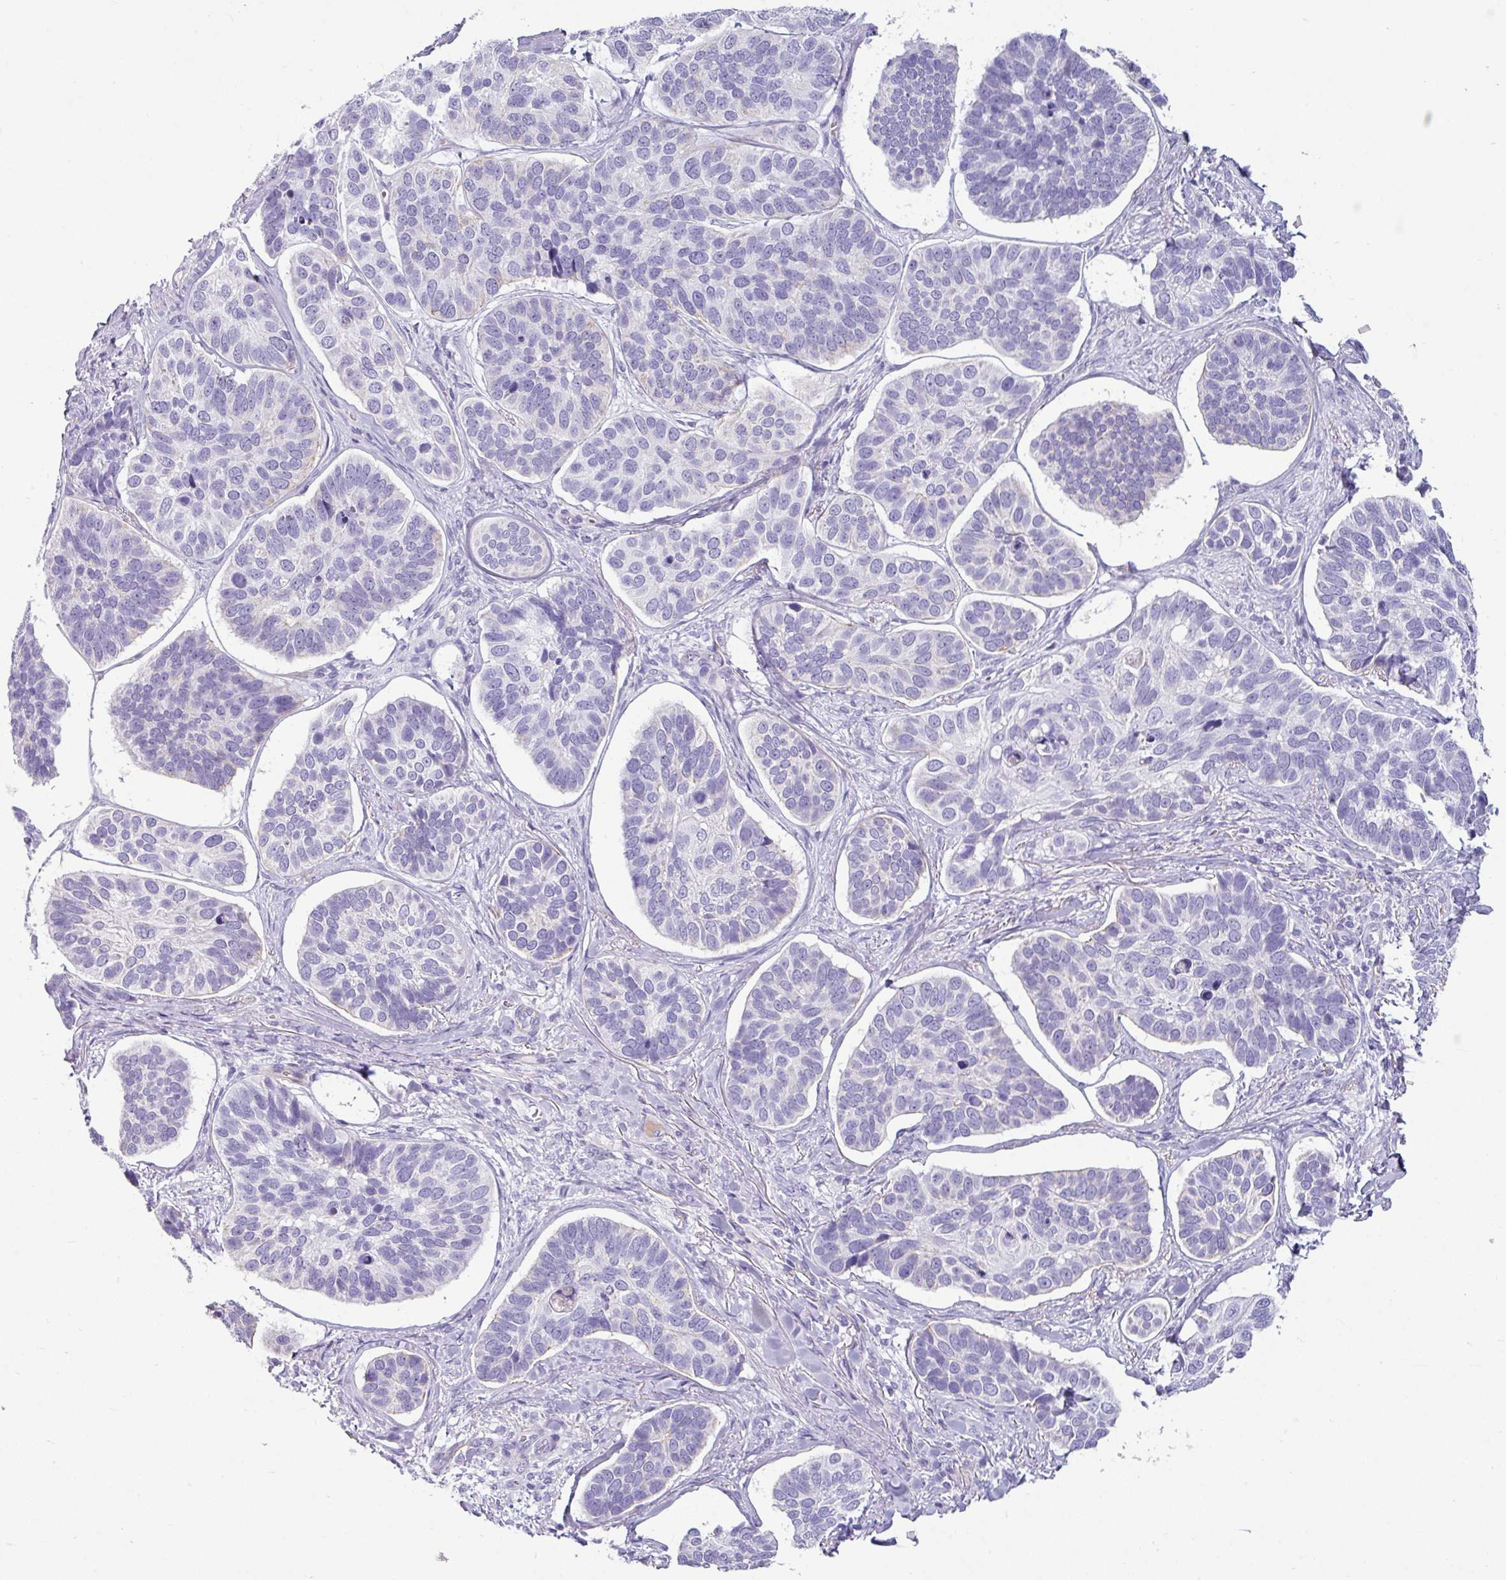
{"staining": {"intensity": "negative", "quantity": "none", "location": "none"}, "tissue": "skin cancer", "cell_type": "Tumor cells", "image_type": "cancer", "snomed": [{"axis": "morphology", "description": "Basal cell carcinoma"}, {"axis": "topography", "description": "Skin"}], "caption": "This is a histopathology image of immunohistochemistry staining of skin cancer (basal cell carcinoma), which shows no staining in tumor cells. The staining is performed using DAB brown chromogen with nuclei counter-stained in using hematoxylin.", "gene": "VCX2", "patient": {"sex": "male", "age": 62}}